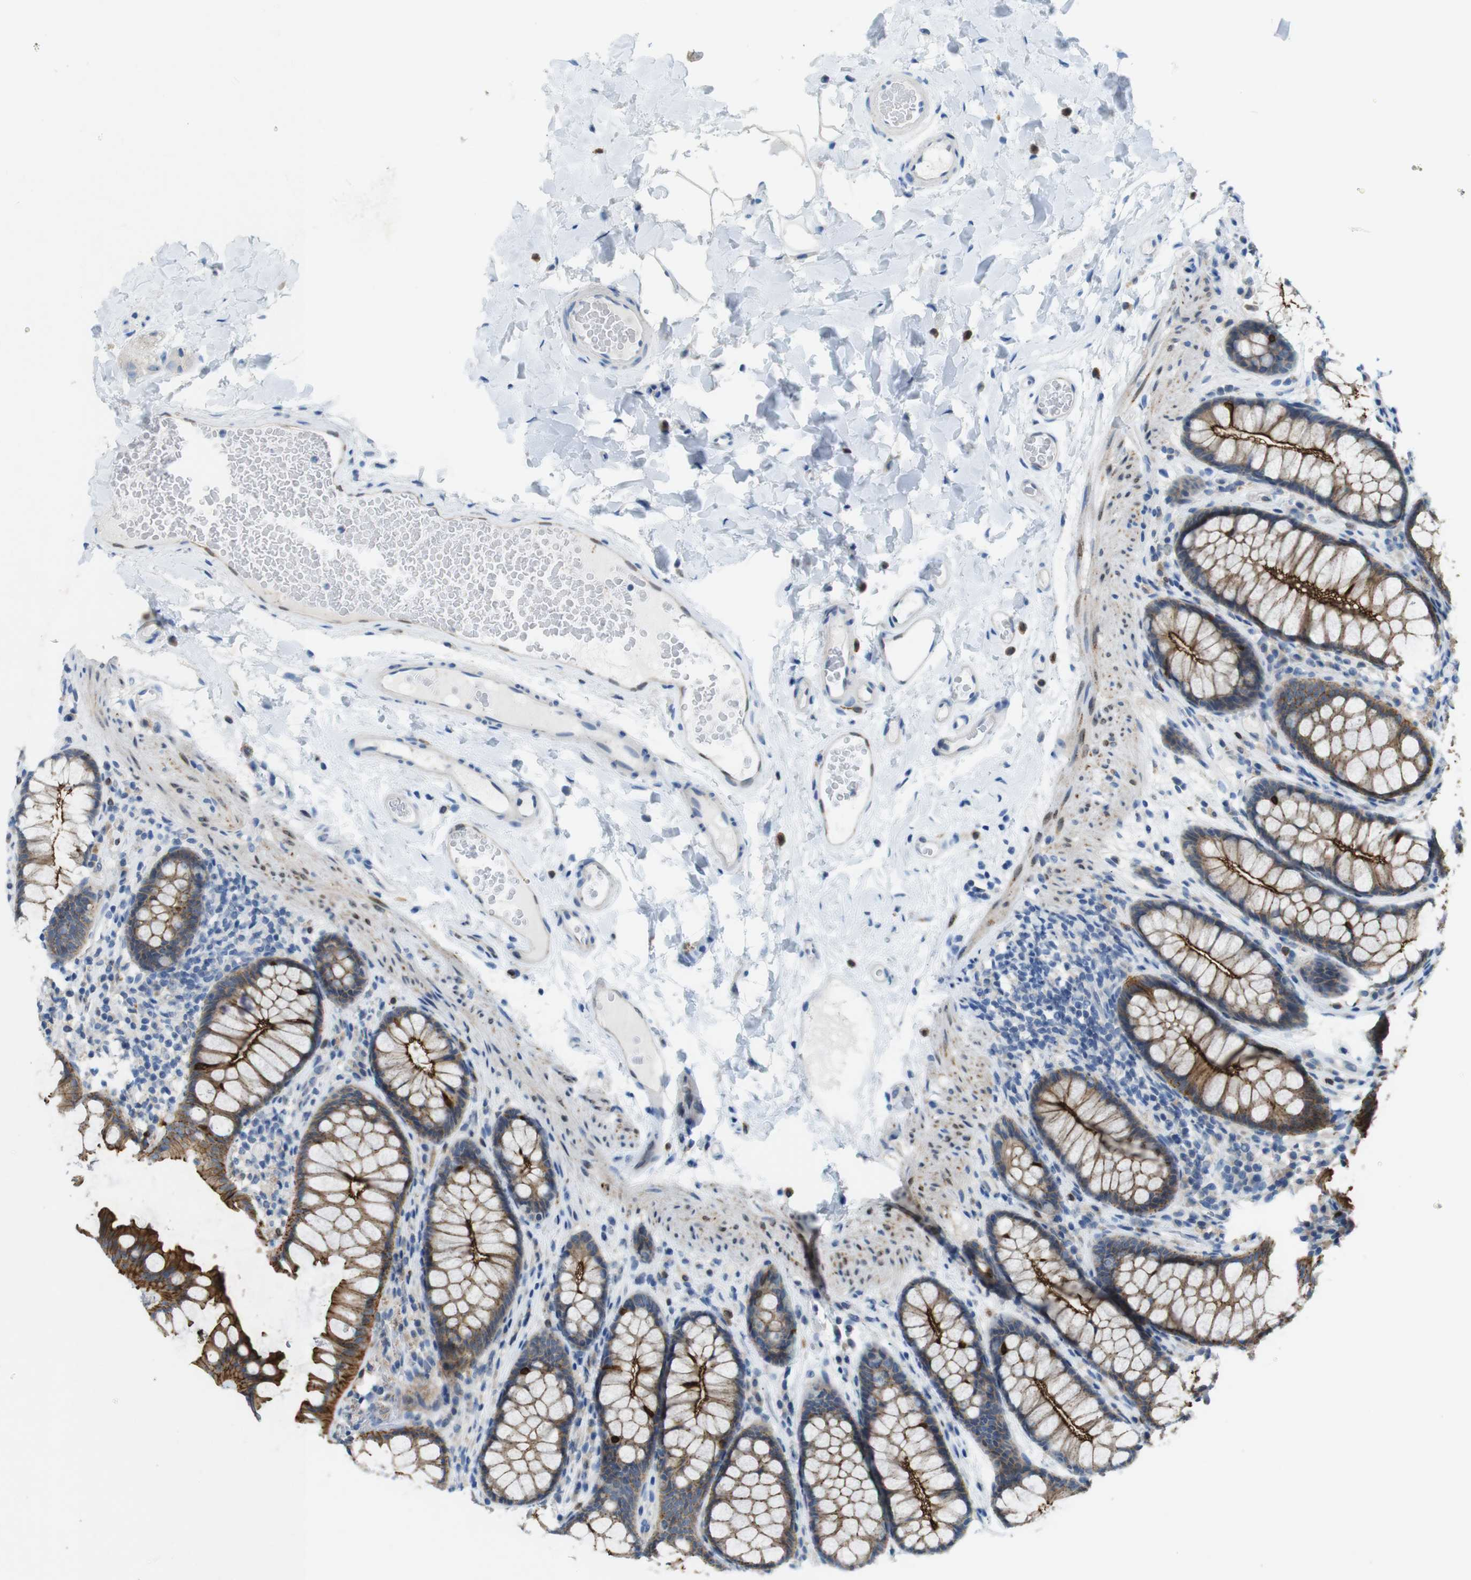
{"staining": {"intensity": "negative", "quantity": "none", "location": "none"}, "tissue": "colon", "cell_type": "Endothelial cells", "image_type": "normal", "snomed": [{"axis": "morphology", "description": "Normal tissue, NOS"}, {"axis": "topography", "description": "Colon"}], "caption": "High magnification brightfield microscopy of benign colon stained with DAB (3,3'-diaminobenzidine) (brown) and counterstained with hematoxylin (blue): endothelial cells show no significant expression.", "gene": "TJP3", "patient": {"sex": "female", "age": 55}}